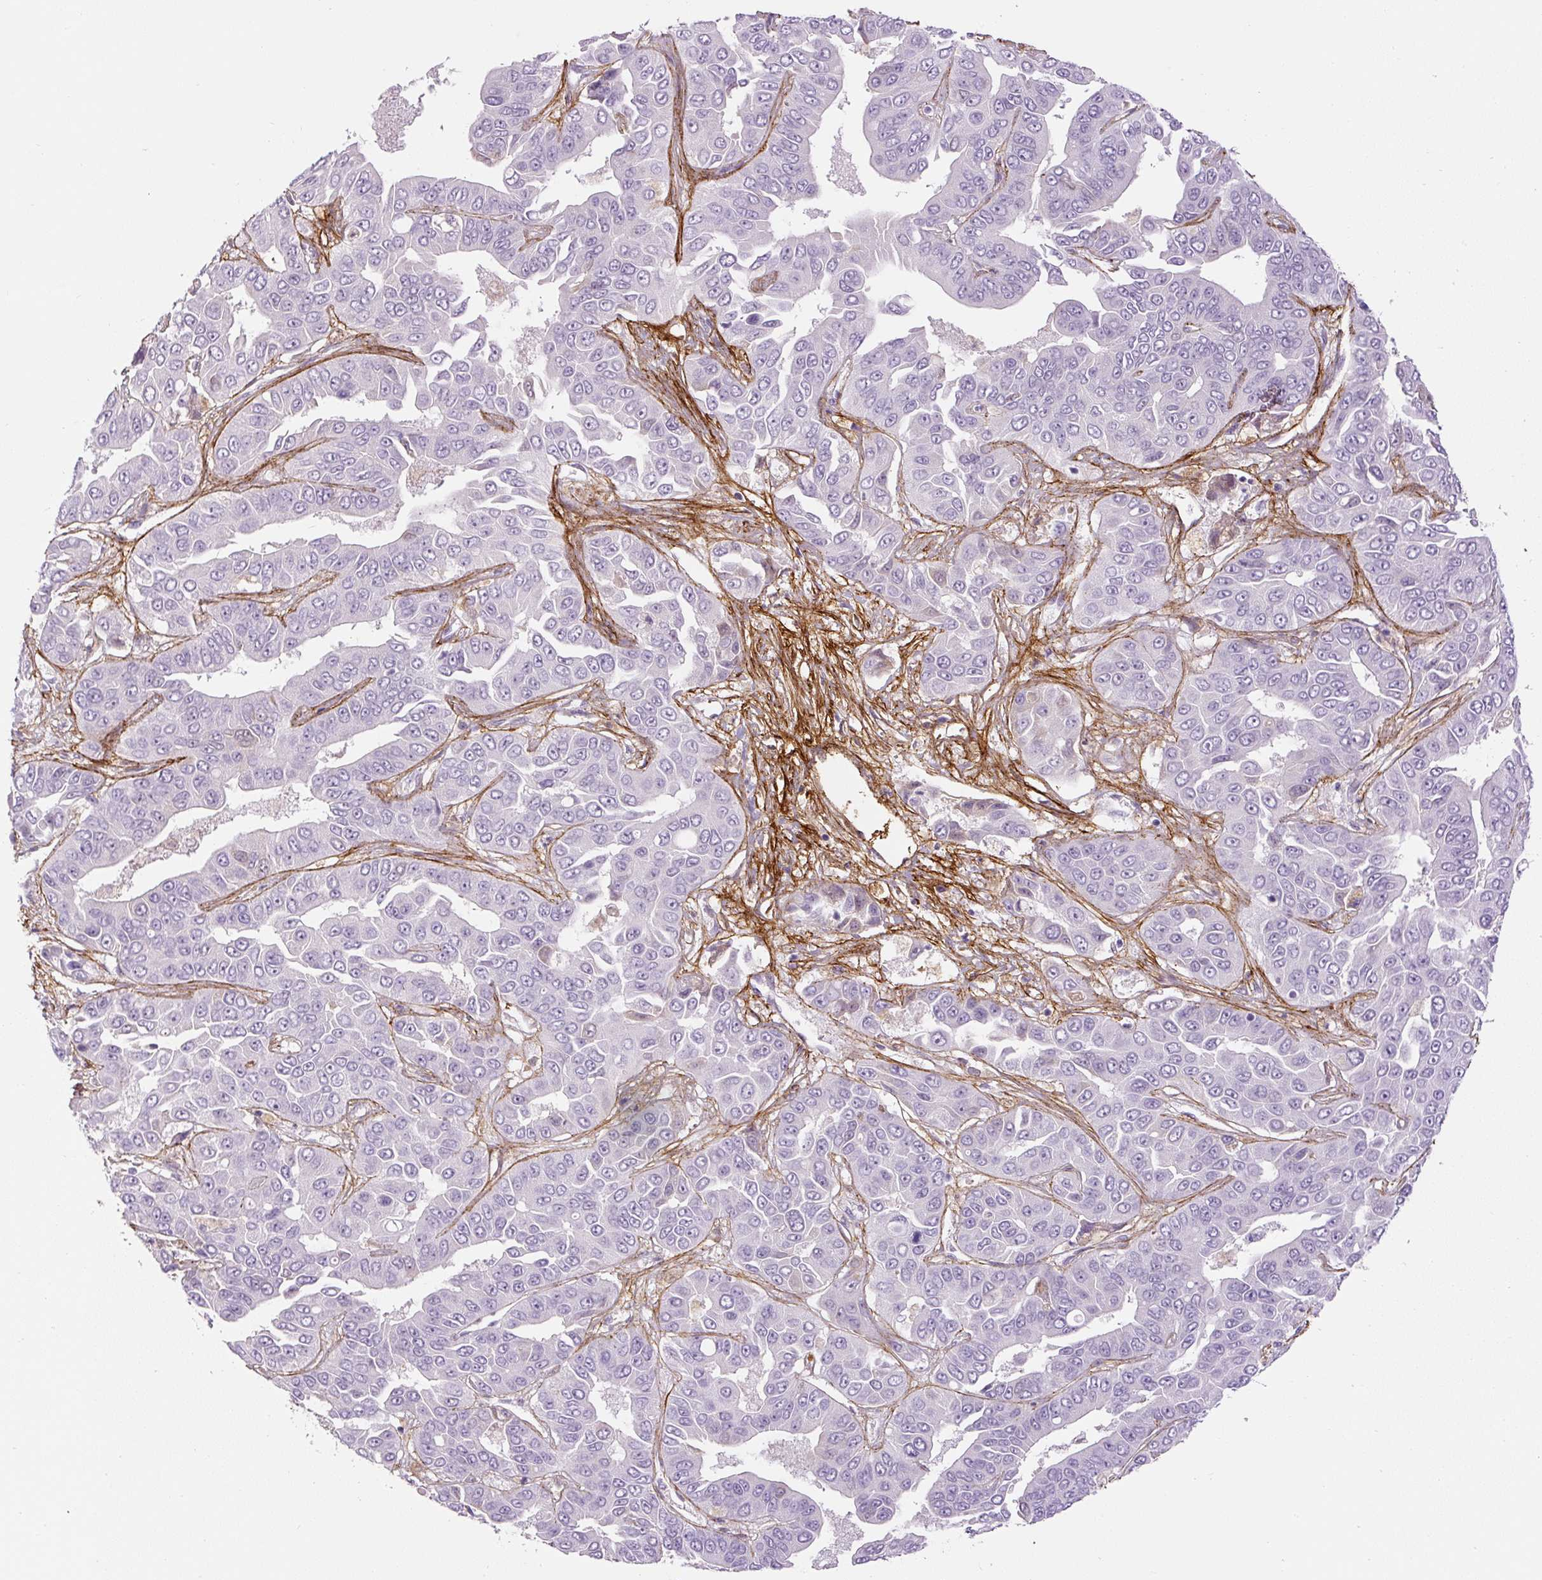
{"staining": {"intensity": "negative", "quantity": "none", "location": "none"}, "tissue": "liver cancer", "cell_type": "Tumor cells", "image_type": "cancer", "snomed": [{"axis": "morphology", "description": "Cholangiocarcinoma"}, {"axis": "topography", "description": "Liver"}], "caption": "Immunohistochemistry of human liver cancer demonstrates no positivity in tumor cells.", "gene": "FBN1", "patient": {"sex": "female", "age": 52}}